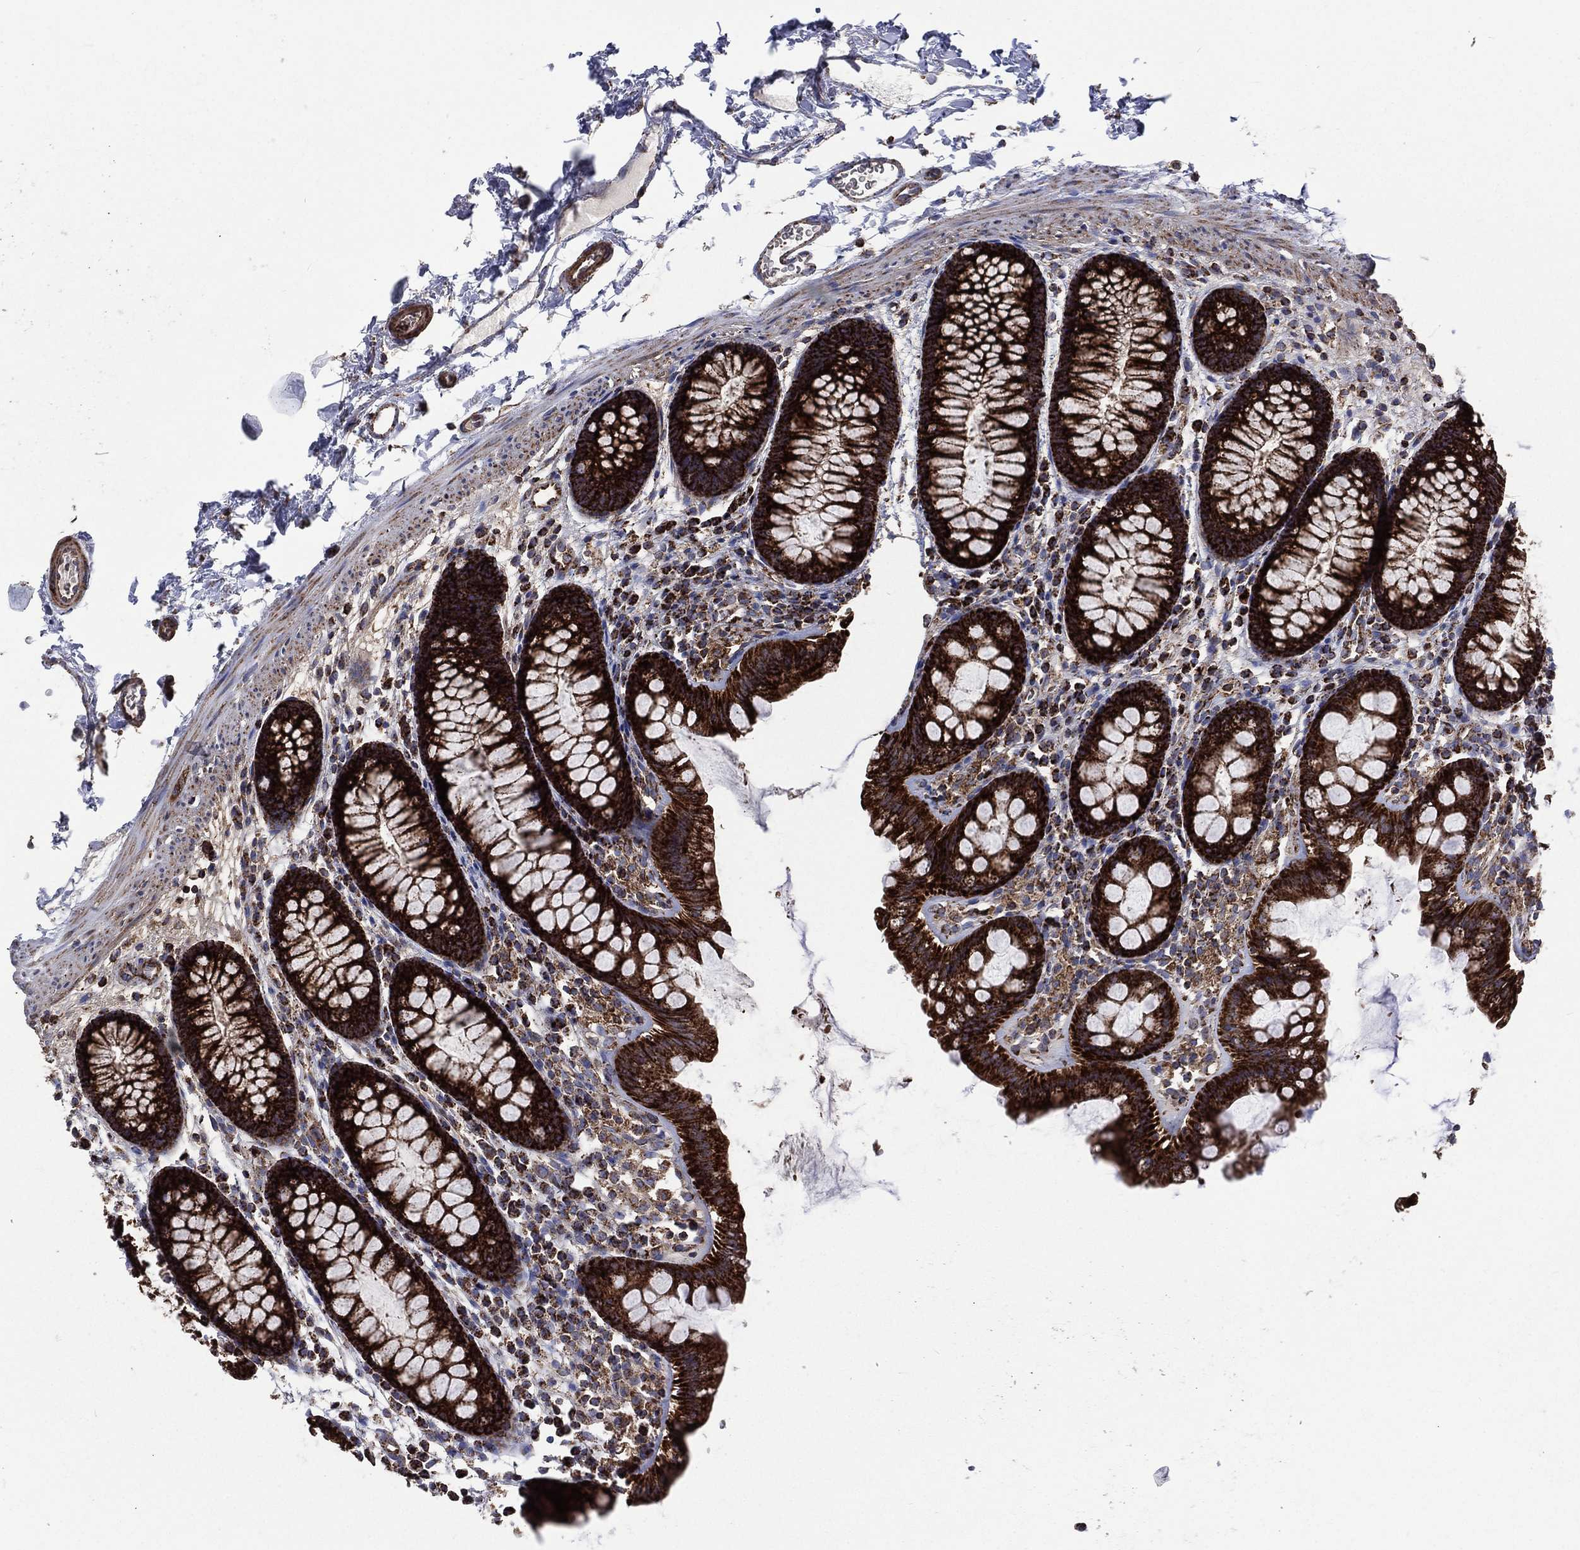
{"staining": {"intensity": "moderate", "quantity": "25%-75%", "location": "cytoplasmic/membranous"}, "tissue": "colon", "cell_type": "Endothelial cells", "image_type": "normal", "snomed": [{"axis": "morphology", "description": "Normal tissue, NOS"}, {"axis": "topography", "description": "Colon"}], "caption": "The immunohistochemical stain labels moderate cytoplasmic/membranous positivity in endothelial cells of unremarkable colon. The staining was performed using DAB to visualize the protein expression in brown, while the nuclei were stained in blue with hematoxylin (Magnification: 20x).", "gene": "ANKRD37", "patient": {"sex": "male", "age": 76}}